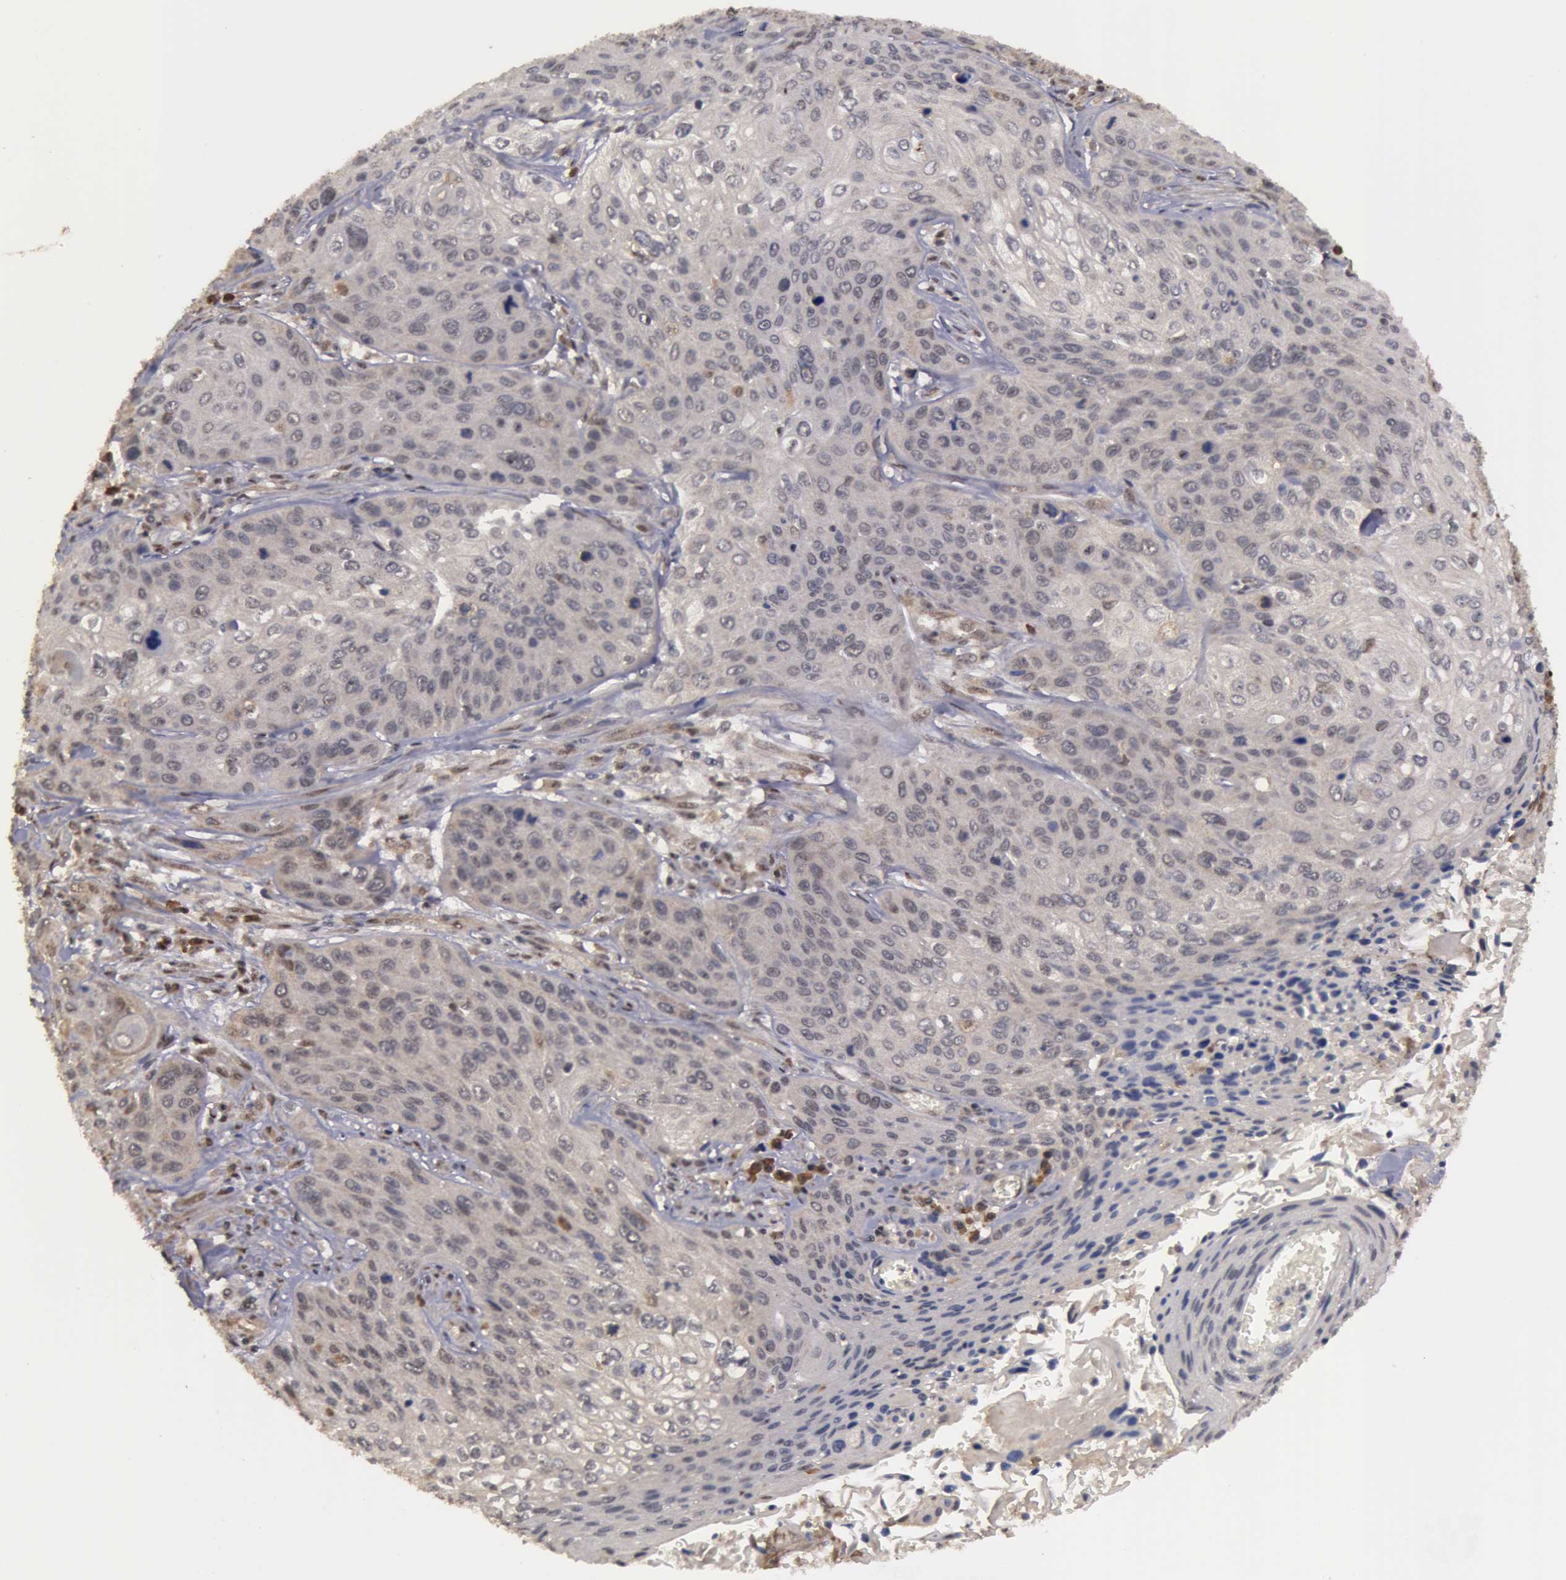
{"staining": {"intensity": "weak", "quantity": "25%-75%", "location": "cytoplasmic/membranous"}, "tissue": "cervical cancer", "cell_type": "Tumor cells", "image_type": "cancer", "snomed": [{"axis": "morphology", "description": "Squamous cell carcinoma, NOS"}, {"axis": "topography", "description": "Cervix"}], "caption": "Protein staining of squamous cell carcinoma (cervical) tissue demonstrates weak cytoplasmic/membranous staining in approximately 25%-75% of tumor cells.", "gene": "GLIS1", "patient": {"sex": "female", "age": 32}}